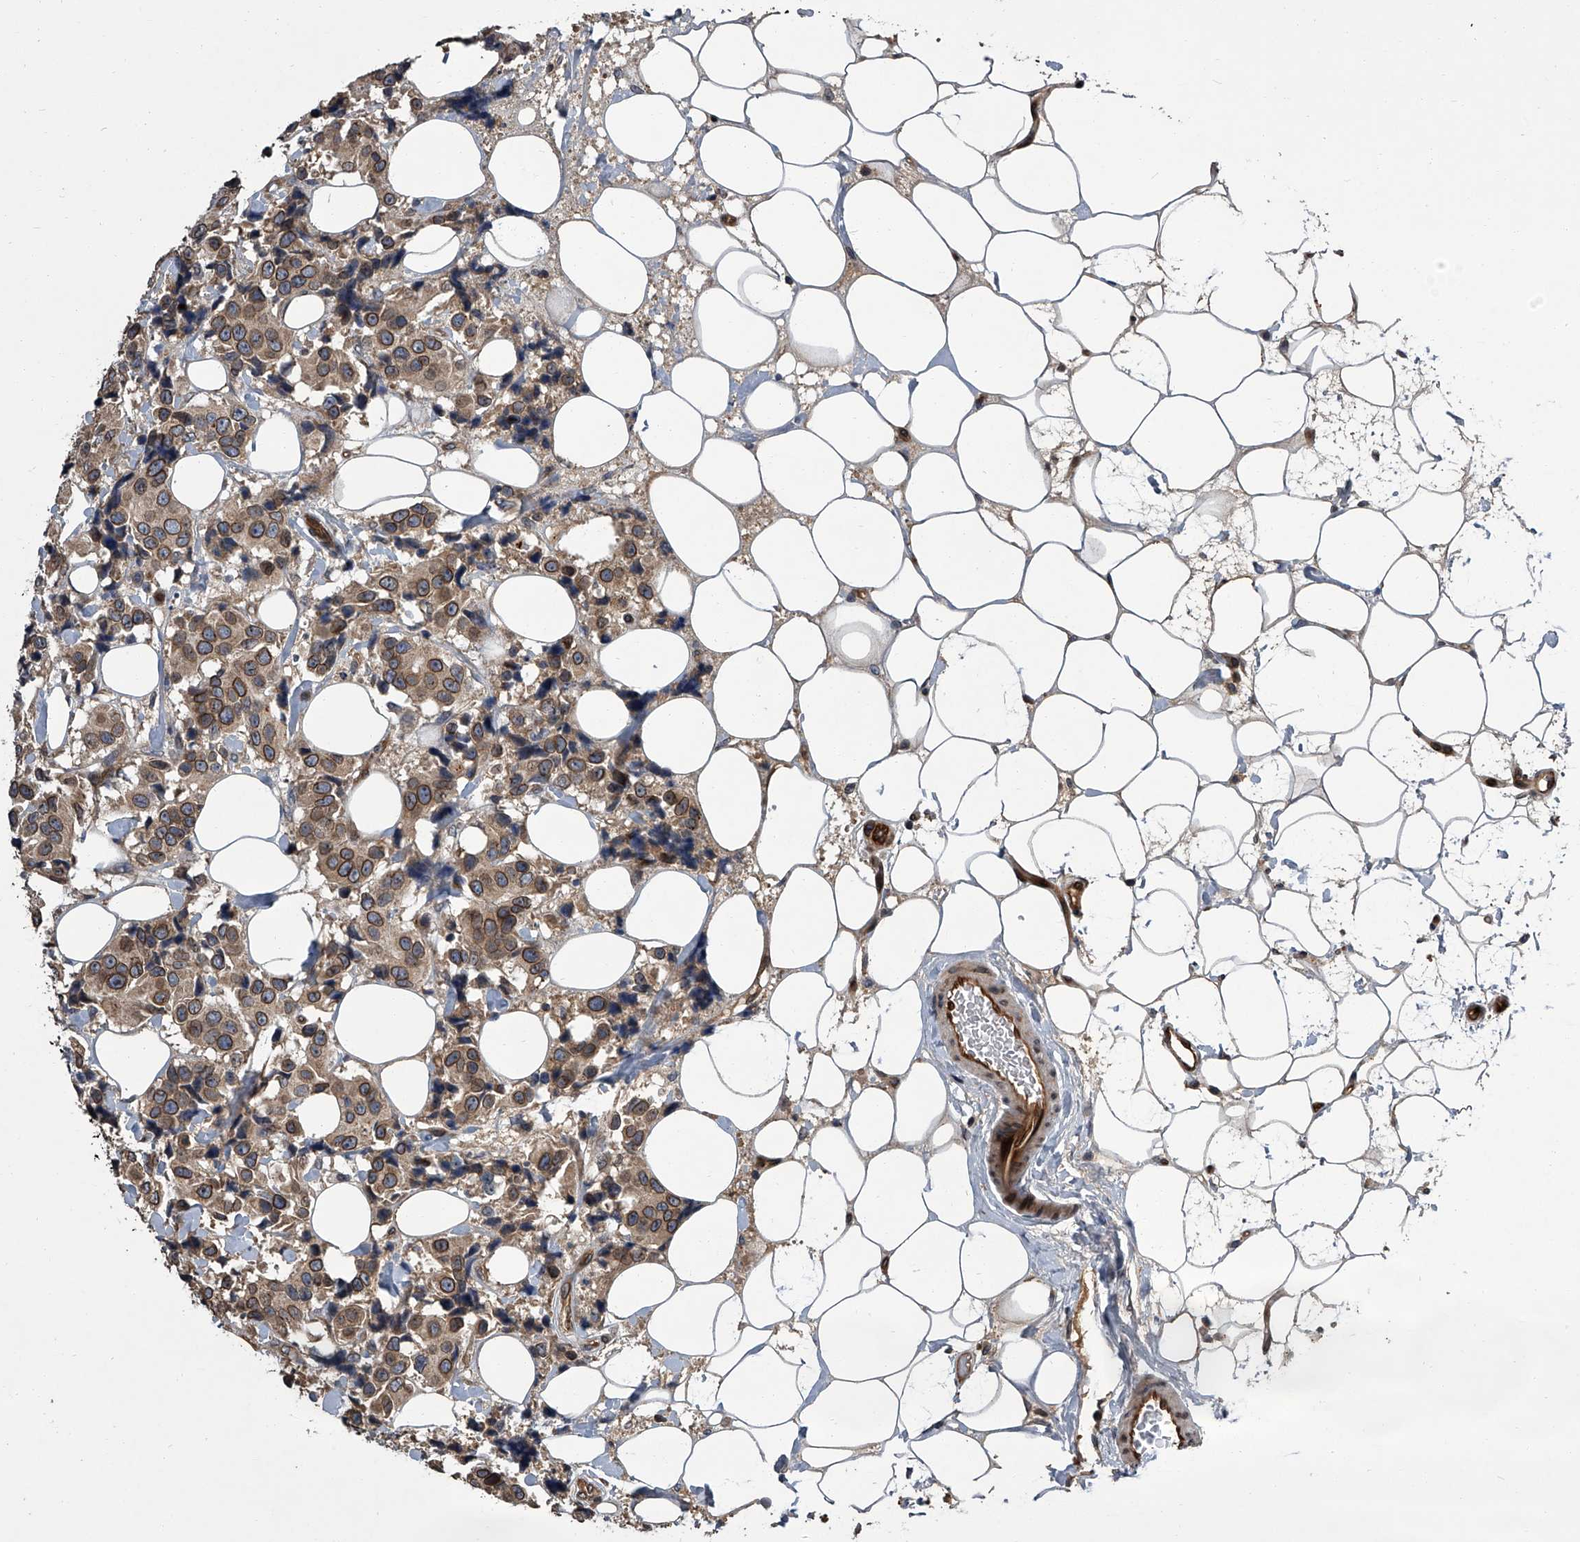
{"staining": {"intensity": "moderate", "quantity": ">75%", "location": "cytoplasmic/membranous,nuclear"}, "tissue": "breast cancer", "cell_type": "Tumor cells", "image_type": "cancer", "snomed": [{"axis": "morphology", "description": "Normal tissue, NOS"}, {"axis": "morphology", "description": "Duct carcinoma"}, {"axis": "topography", "description": "Breast"}], "caption": "A medium amount of moderate cytoplasmic/membranous and nuclear expression is appreciated in approximately >75% of tumor cells in breast infiltrating ductal carcinoma tissue.", "gene": "LRRC8C", "patient": {"sex": "female", "age": 39}}